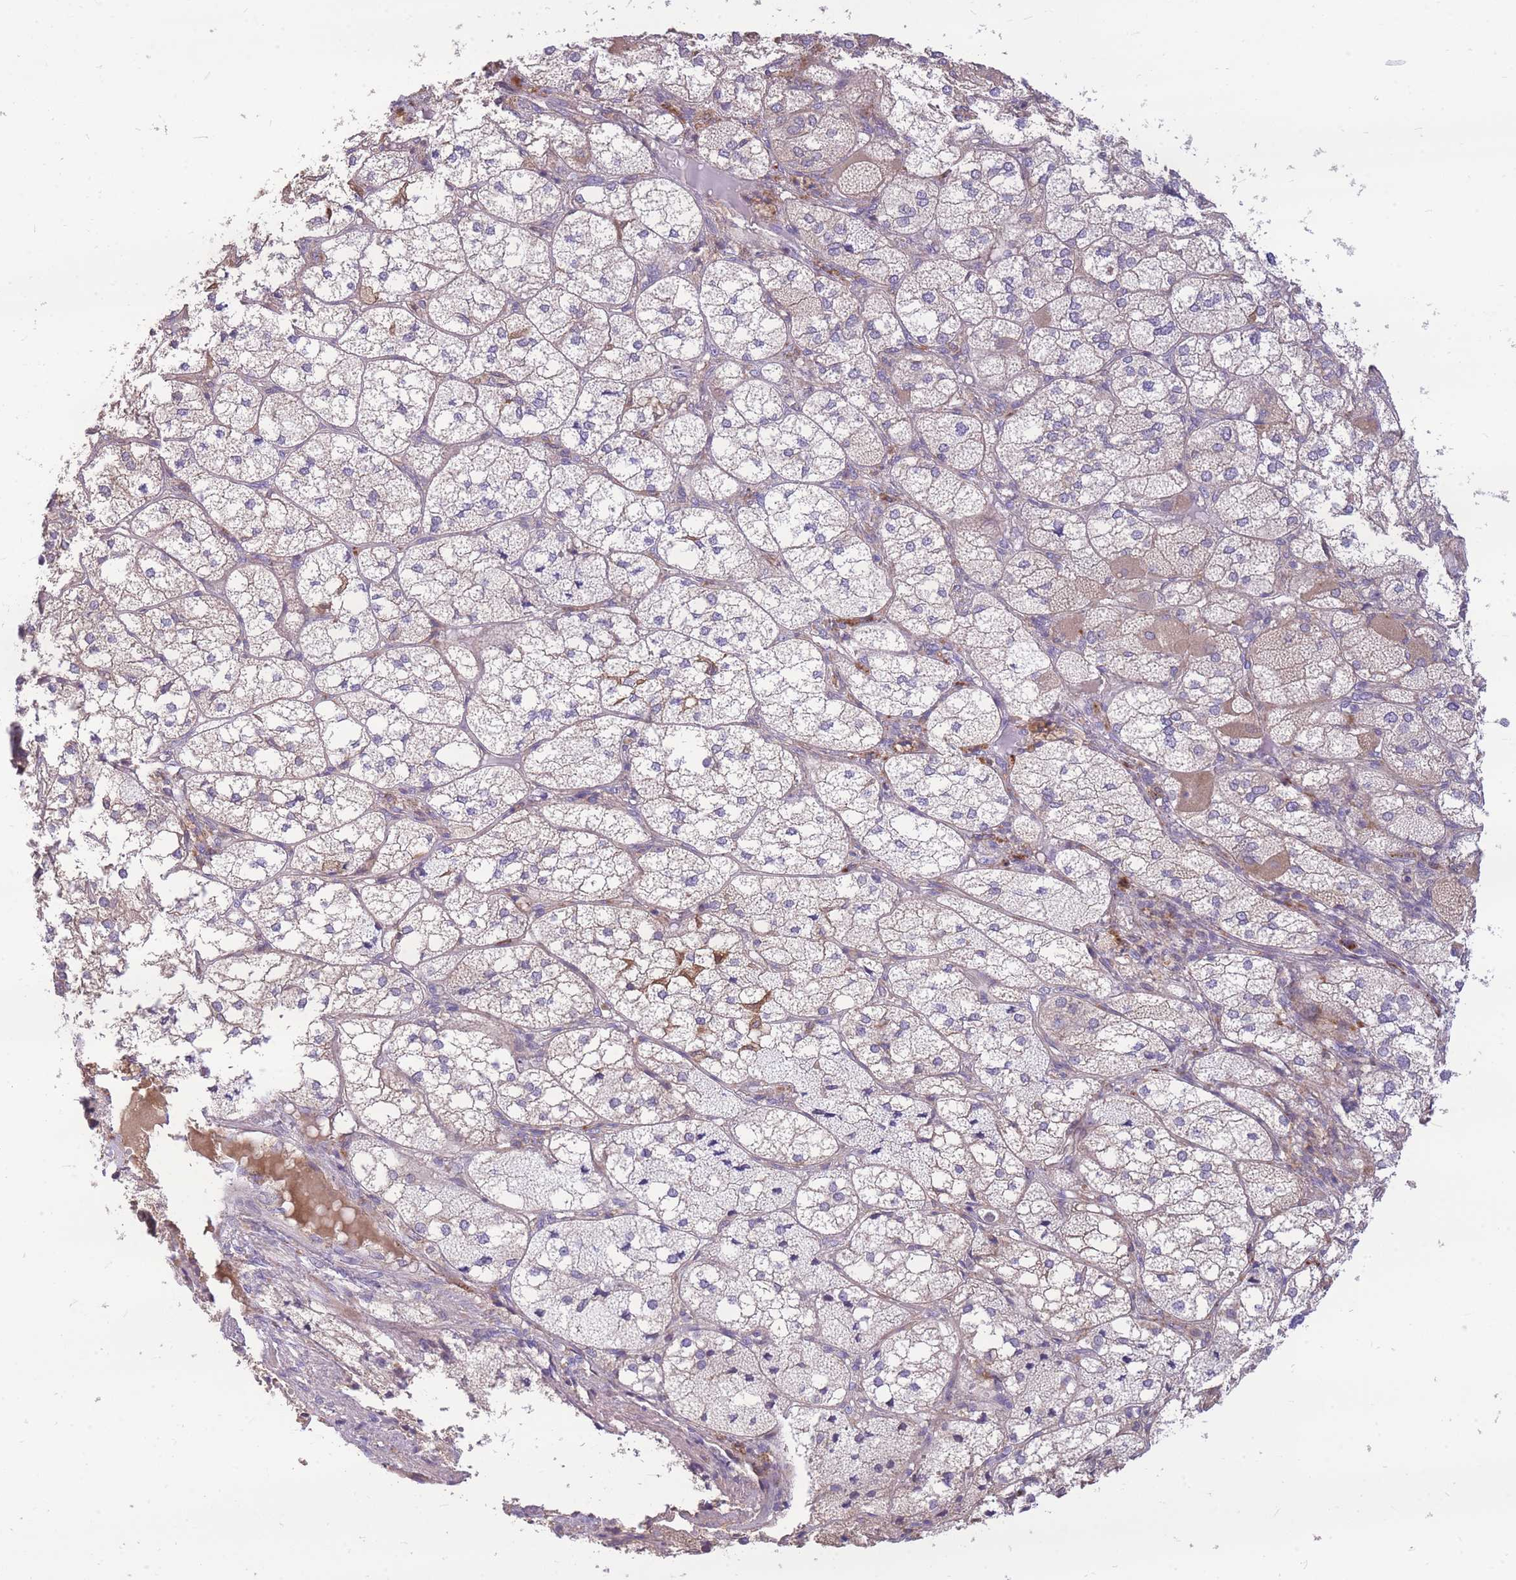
{"staining": {"intensity": "moderate", "quantity": "<25%", "location": "cytoplasmic/membranous"}, "tissue": "adrenal gland", "cell_type": "Glandular cells", "image_type": "normal", "snomed": [{"axis": "morphology", "description": "Normal tissue, NOS"}, {"axis": "topography", "description": "Adrenal gland"}], "caption": "Protein staining demonstrates moderate cytoplasmic/membranous staining in approximately <25% of glandular cells in normal adrenal gland.", "gene": "OR5T1", "patient": {"sex": "female", "age": 61}}